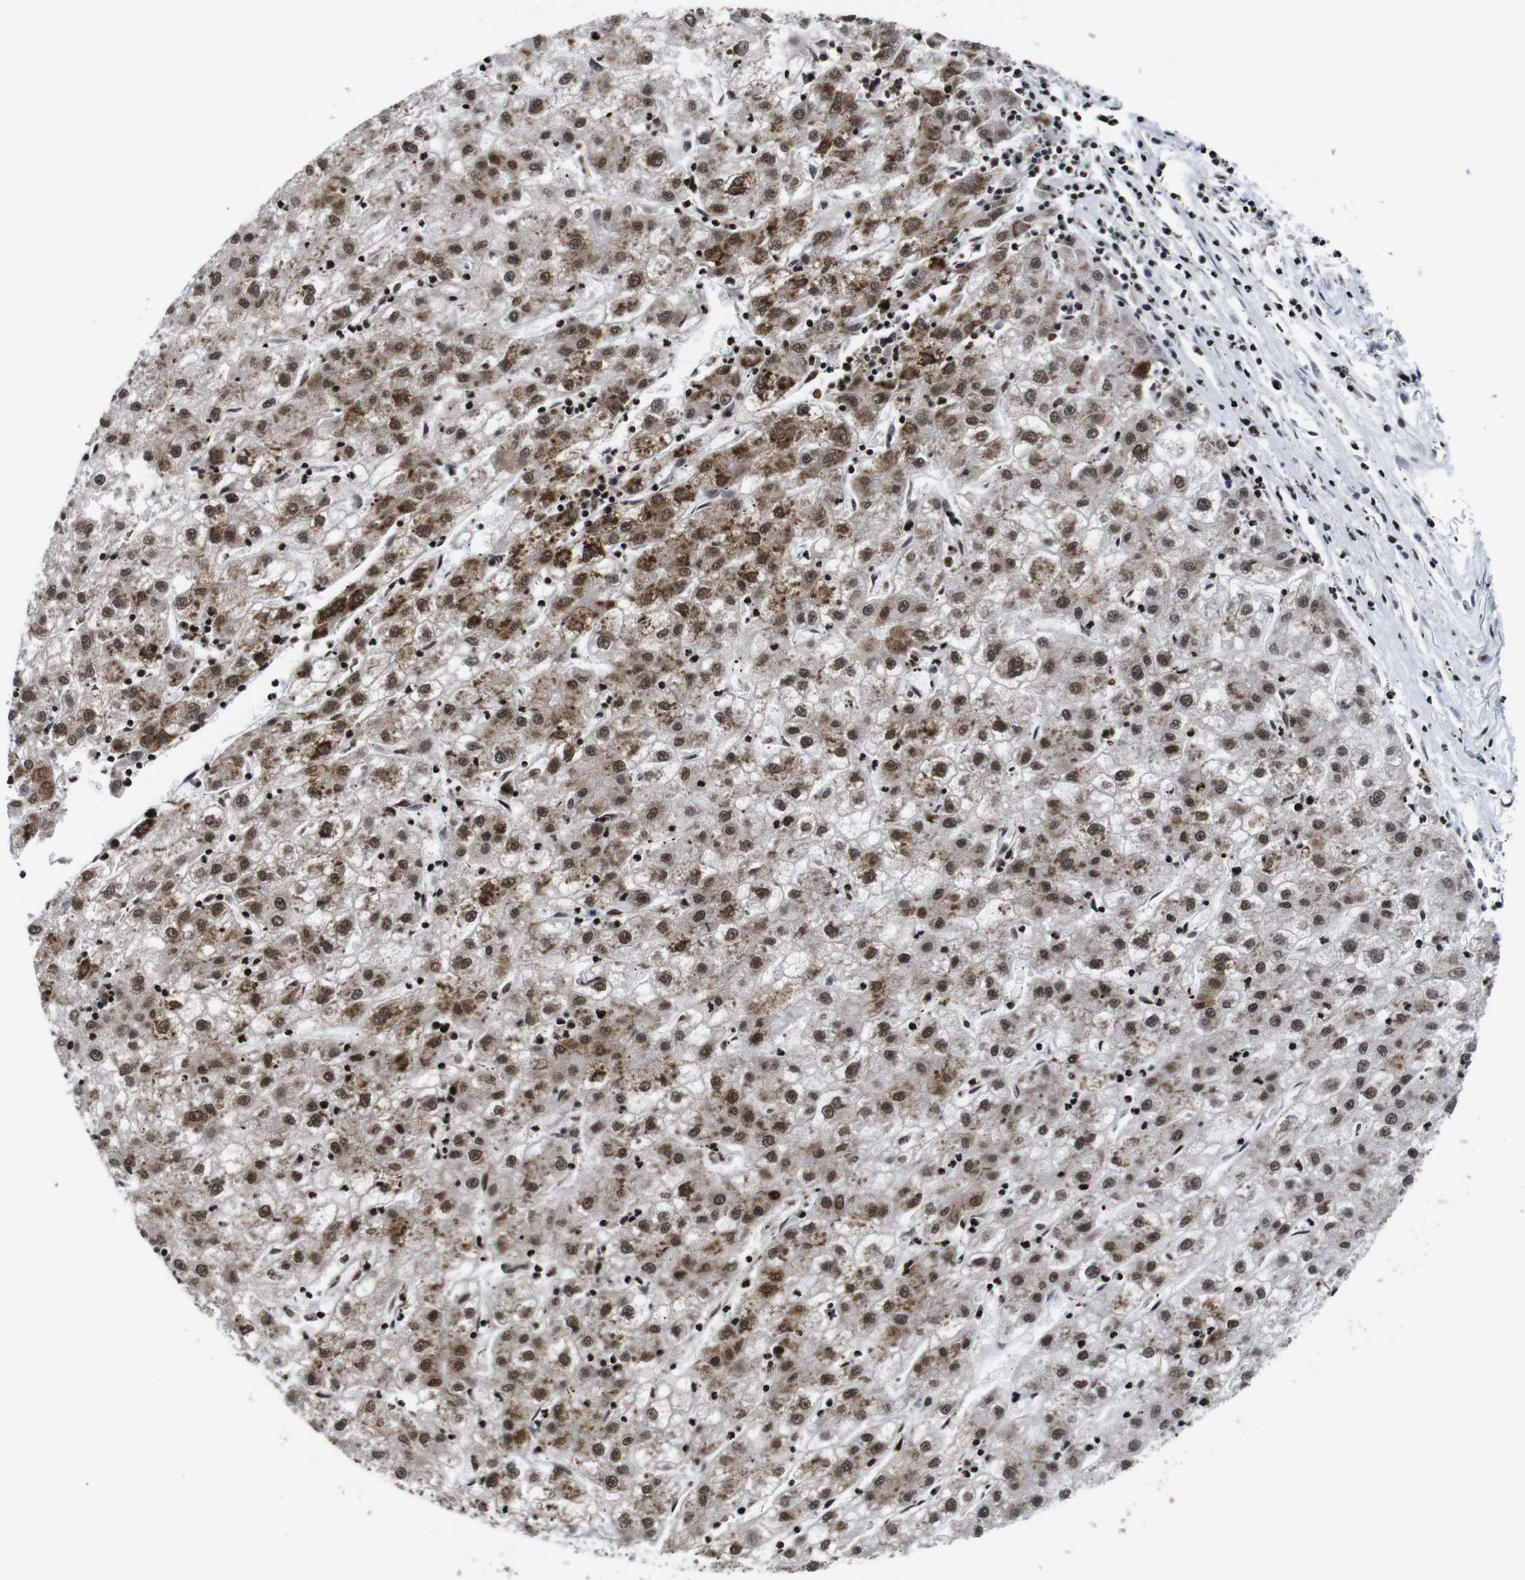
{"staining": {"intensity": "moderate", "quantity": ">75%", "location": "cytoplasmic/membranous,nuclear"}, "tissue": "liver cancer", "cell_type": "Tumor cells", "image_type": "cancer", "snomed": [{"axis": "morphology", "description": "Carcinoma, Hepatocellular, NOS"}, {"axis": "topography", "description": "Liver"}], "caption": "About >75% of tumor cells in hepatocellular carcinoma (liver) reveal moderate cytoplasmic/membranous and nuclear protein staining as visualized by brown immunohistochemical staining.", "gene": "EIF4G1", "patient": {"sex": "male", "age": 72}}